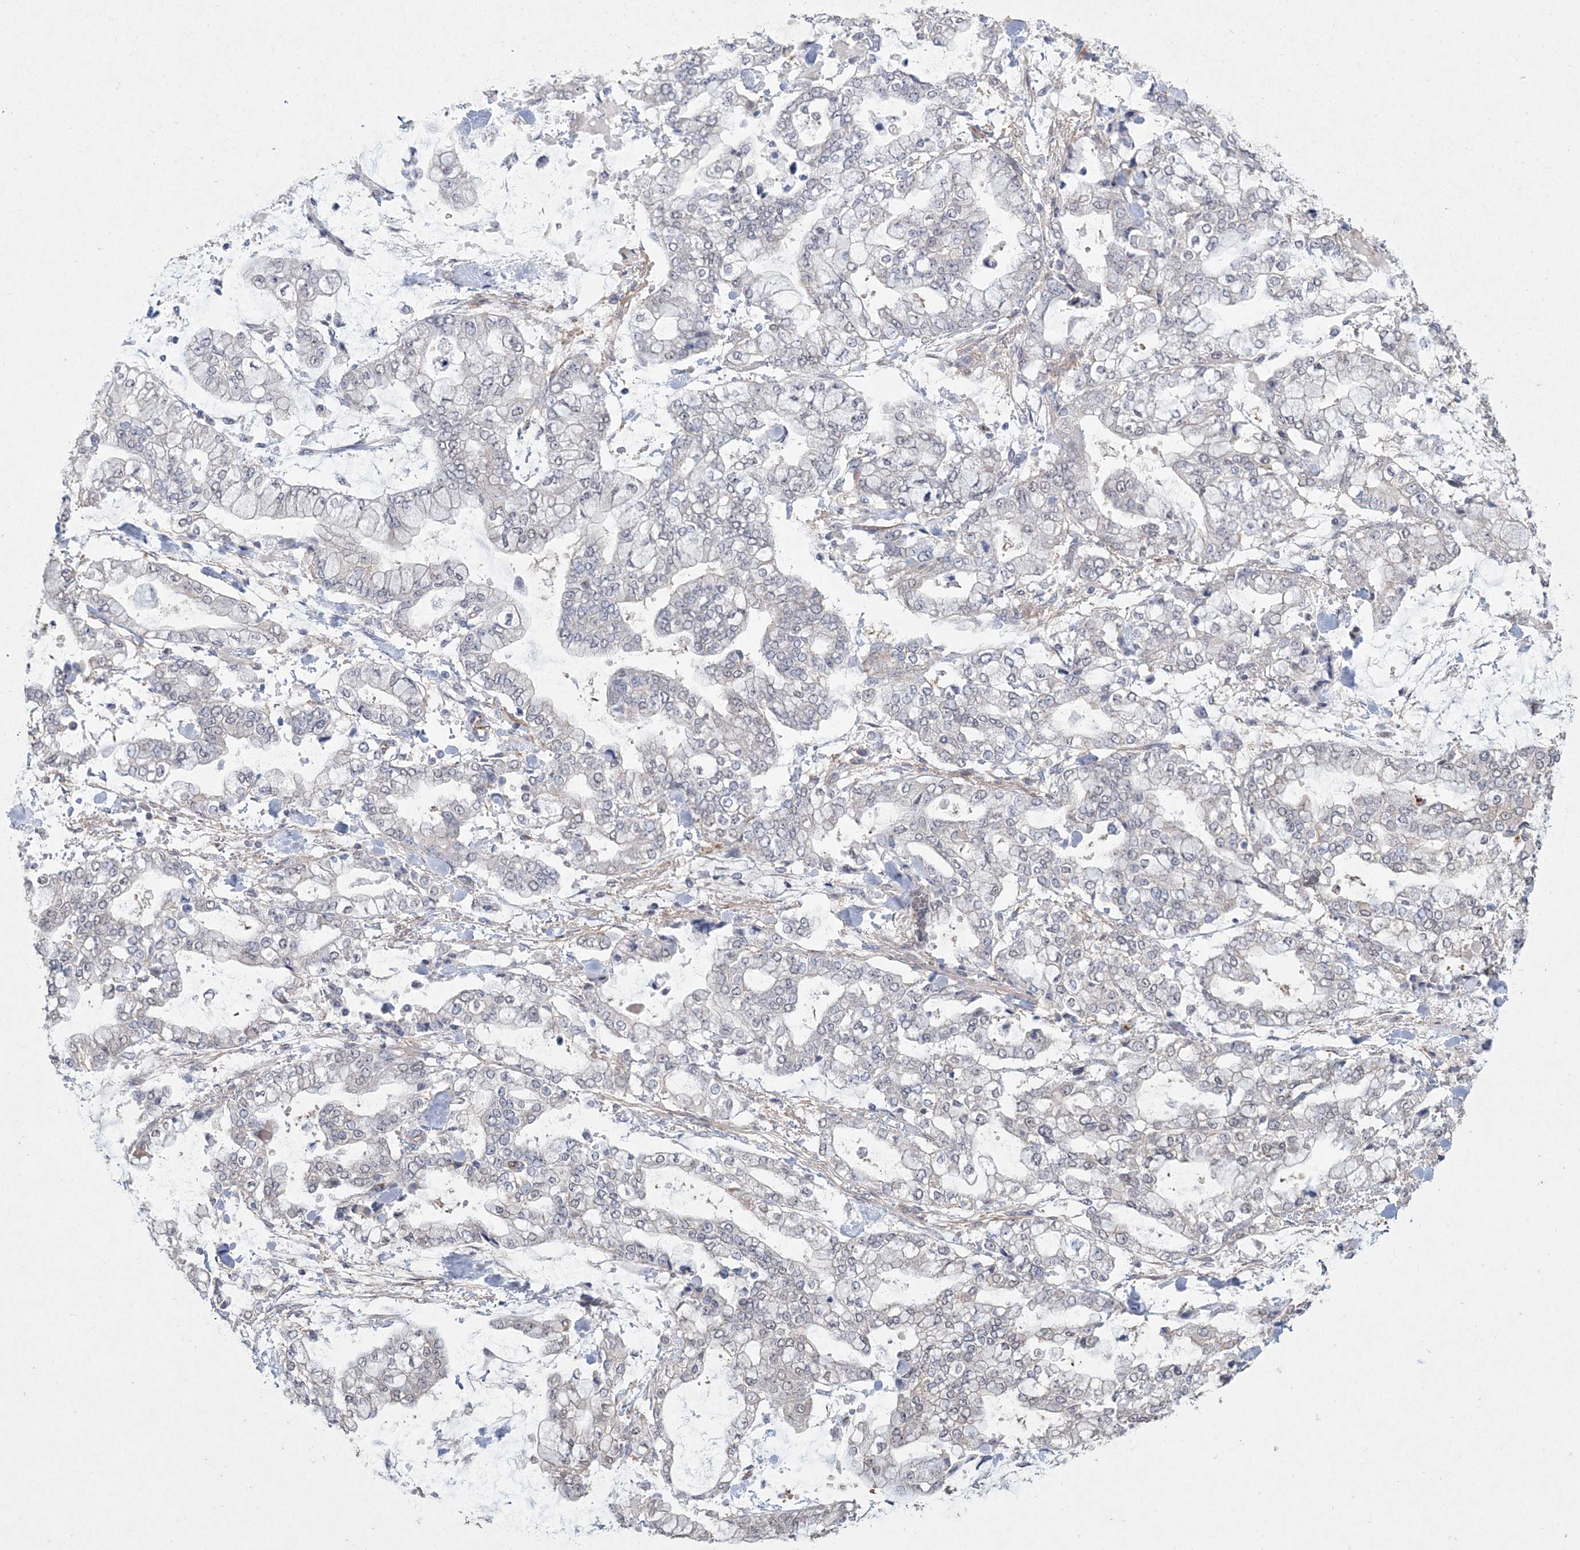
{"staining": {"intensity": "negative", "quantity": "none", "location": "none"}, "tissue": "stomach cancer", "cell_type": "Tumor cells", "image_type": "cancer", "snomed": [{"axis": "morphology", "description": "Normal tissue, NOS"}, {"axis": "morphology", "description": "Adenocarcinoma, NOS"}, {"axis": "topography", "description": "Stomach, upper"}, {"axis": "topography", "description": "Stomach"}], "caption": "The image reveals no significant staining in tumor cells of adenocarcinoma (stomach).", "gene": "DPCD", "patient": {"sex": "male", "age": 76}}